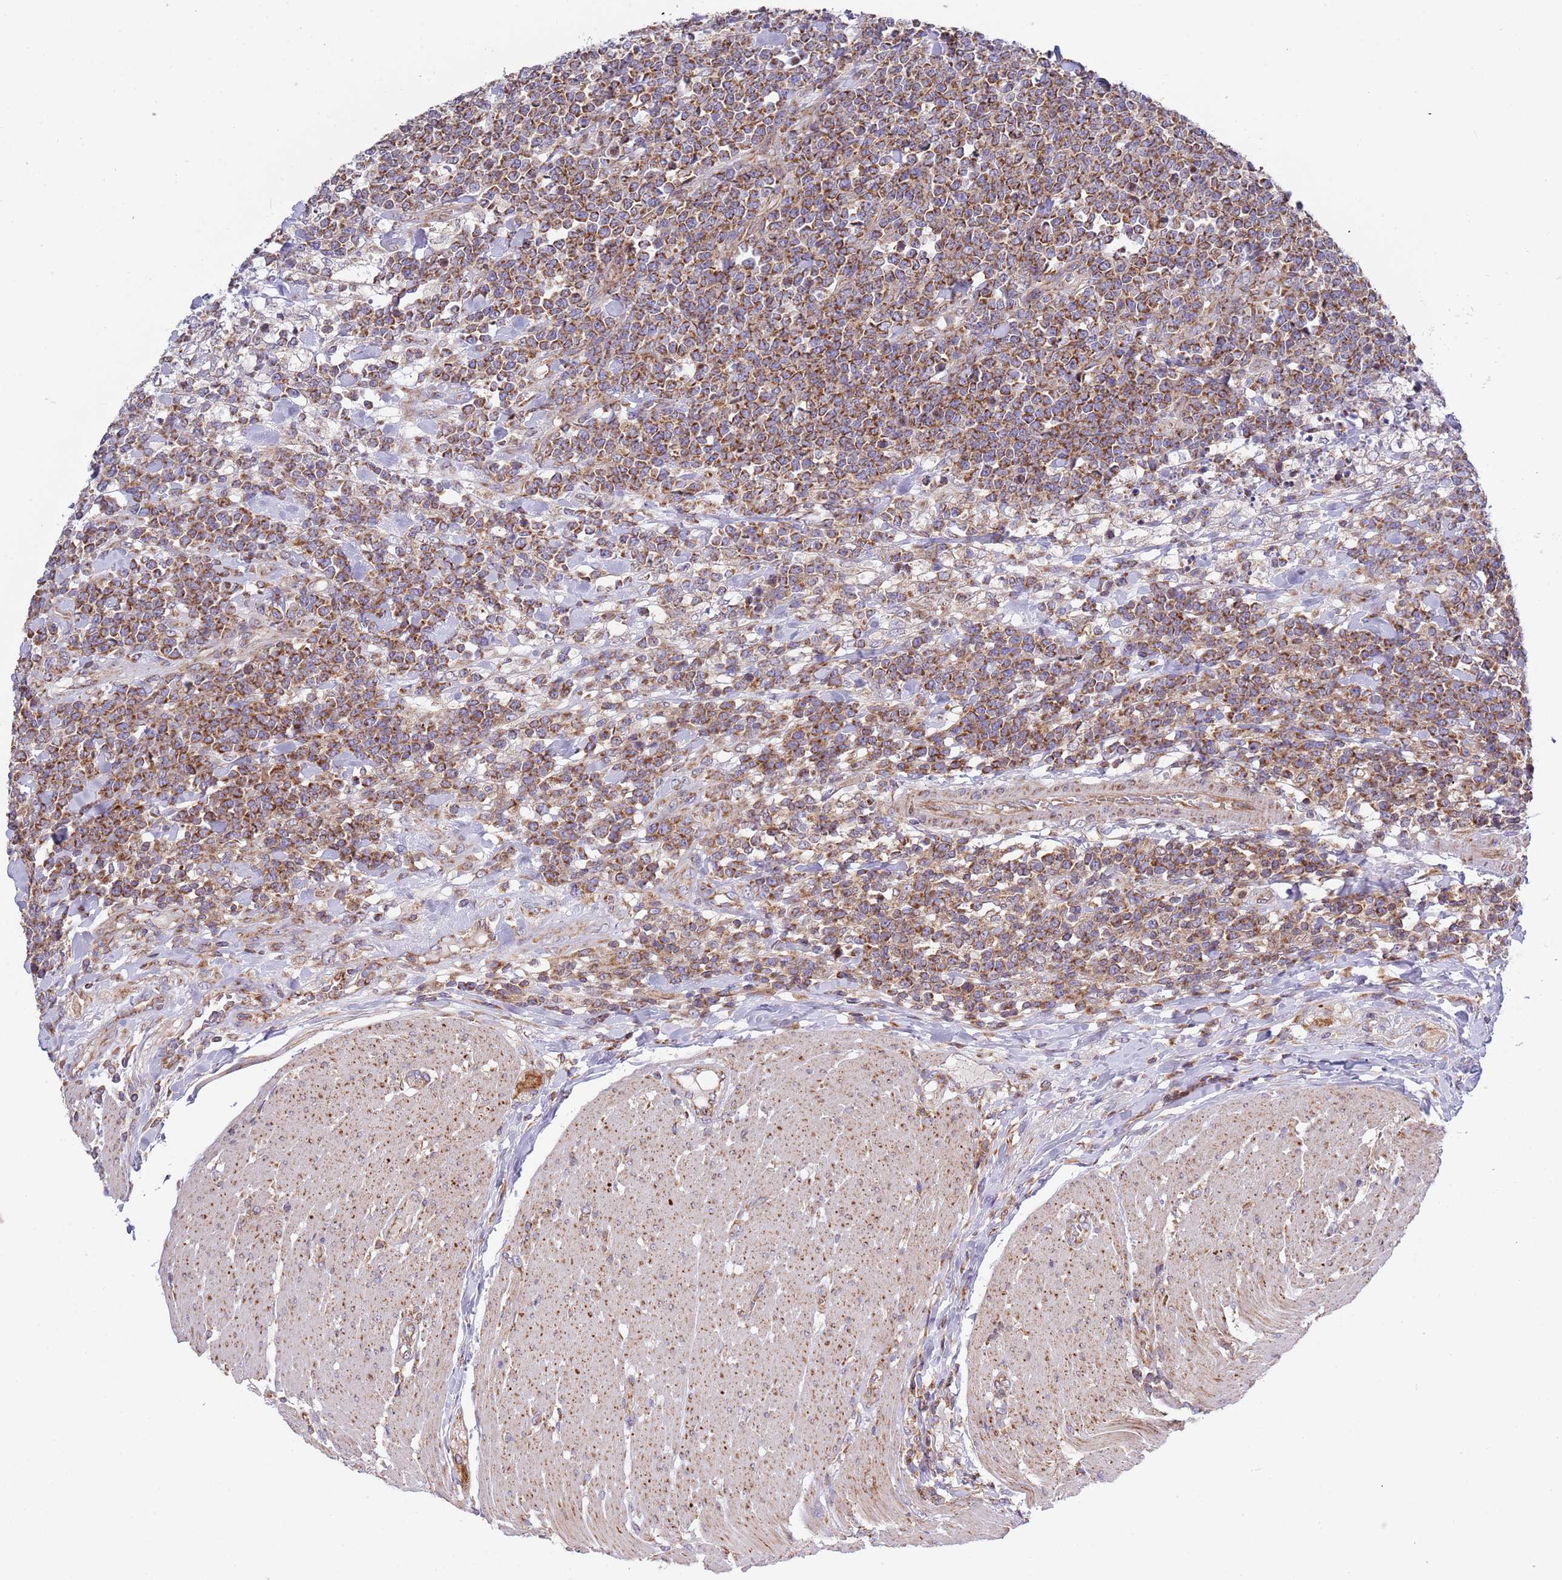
{"staining": {"intensity": "moderate", "quantity": ">75%", "location": "cytoplasmic/membranous"}, "tissue": "lymphoma", "cell_type": "Tumor cells", "image_type": "cancer", "snomed": [{"axis": "morphology", "description": "Malignant lymphoma, non-Hodgkin's type, High grade"}, {"axis": "topography", "description": "Small intestine"}], "caption": "Immunohistochemistry (IHC) (DAB) staining of high-grade malignant lymphoma, non-Hodgkin's type shows moderate cytoplasmic/membranous protein expression in about >75% of tumor cells.", "gene": "IRS4", "patient": {"sex": "male", "age": 8}}